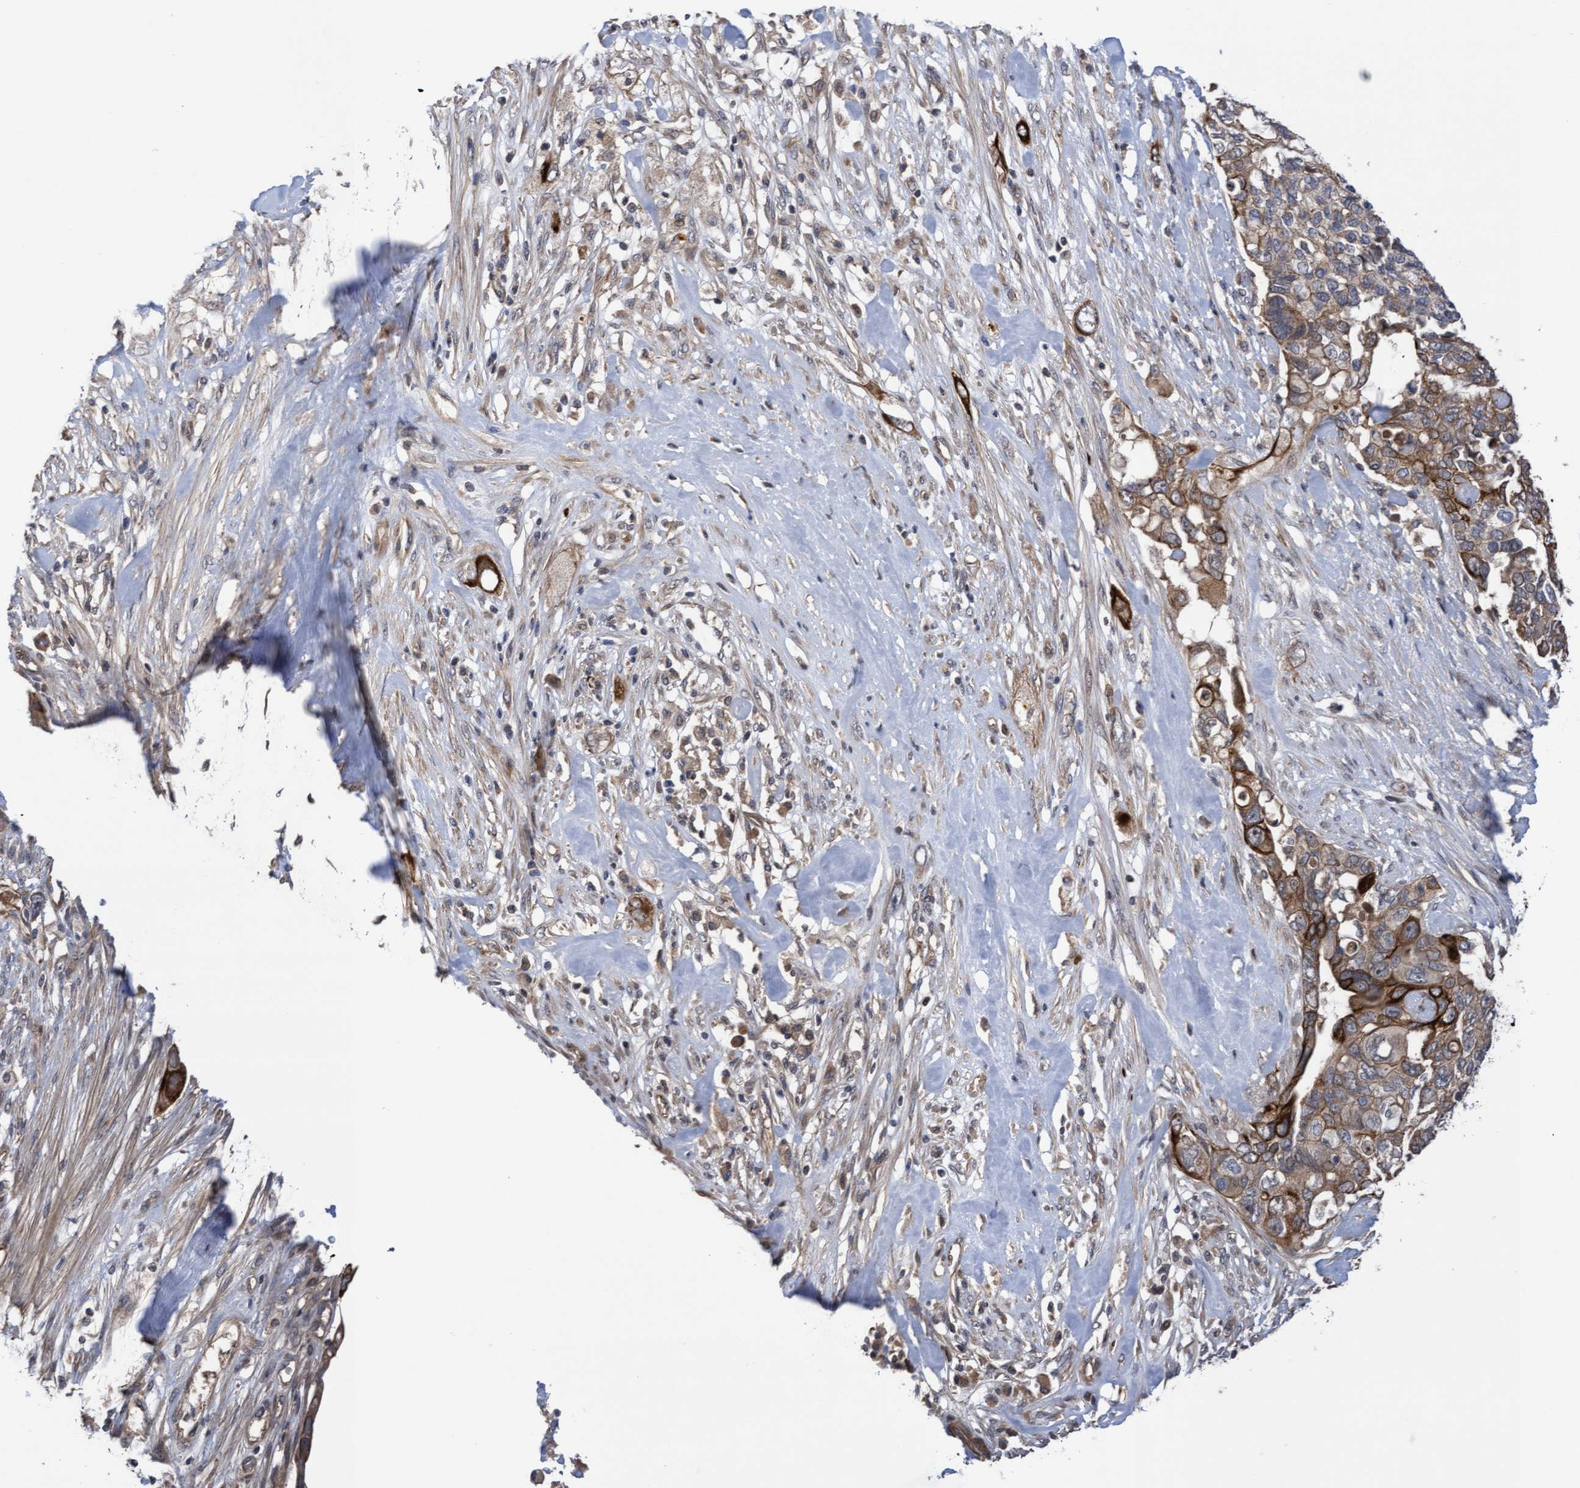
{"staining": {"intensity": "strong", "quantity": "25%-75%", "location": "cytoplasmic/membranous"}, "tissue": "pancreatic cancer", "cell_type": "Tumor cells", "image_type": "cancer", "snomed": [{"axis": "morphology", "description": "Adenocarcinoma, NOS"}, {"axis": "topography", "description": "Pancreas"}], "caption": "Immunohistochemistry of human pancreatic cancer (adenocarcinoma) exhibits high levels of strong cytoplasmic/membranous staining in approximately 25%-75% of tumor cells.", "gene": "COBL", "patient": {"sex": "female", "age": 56}}